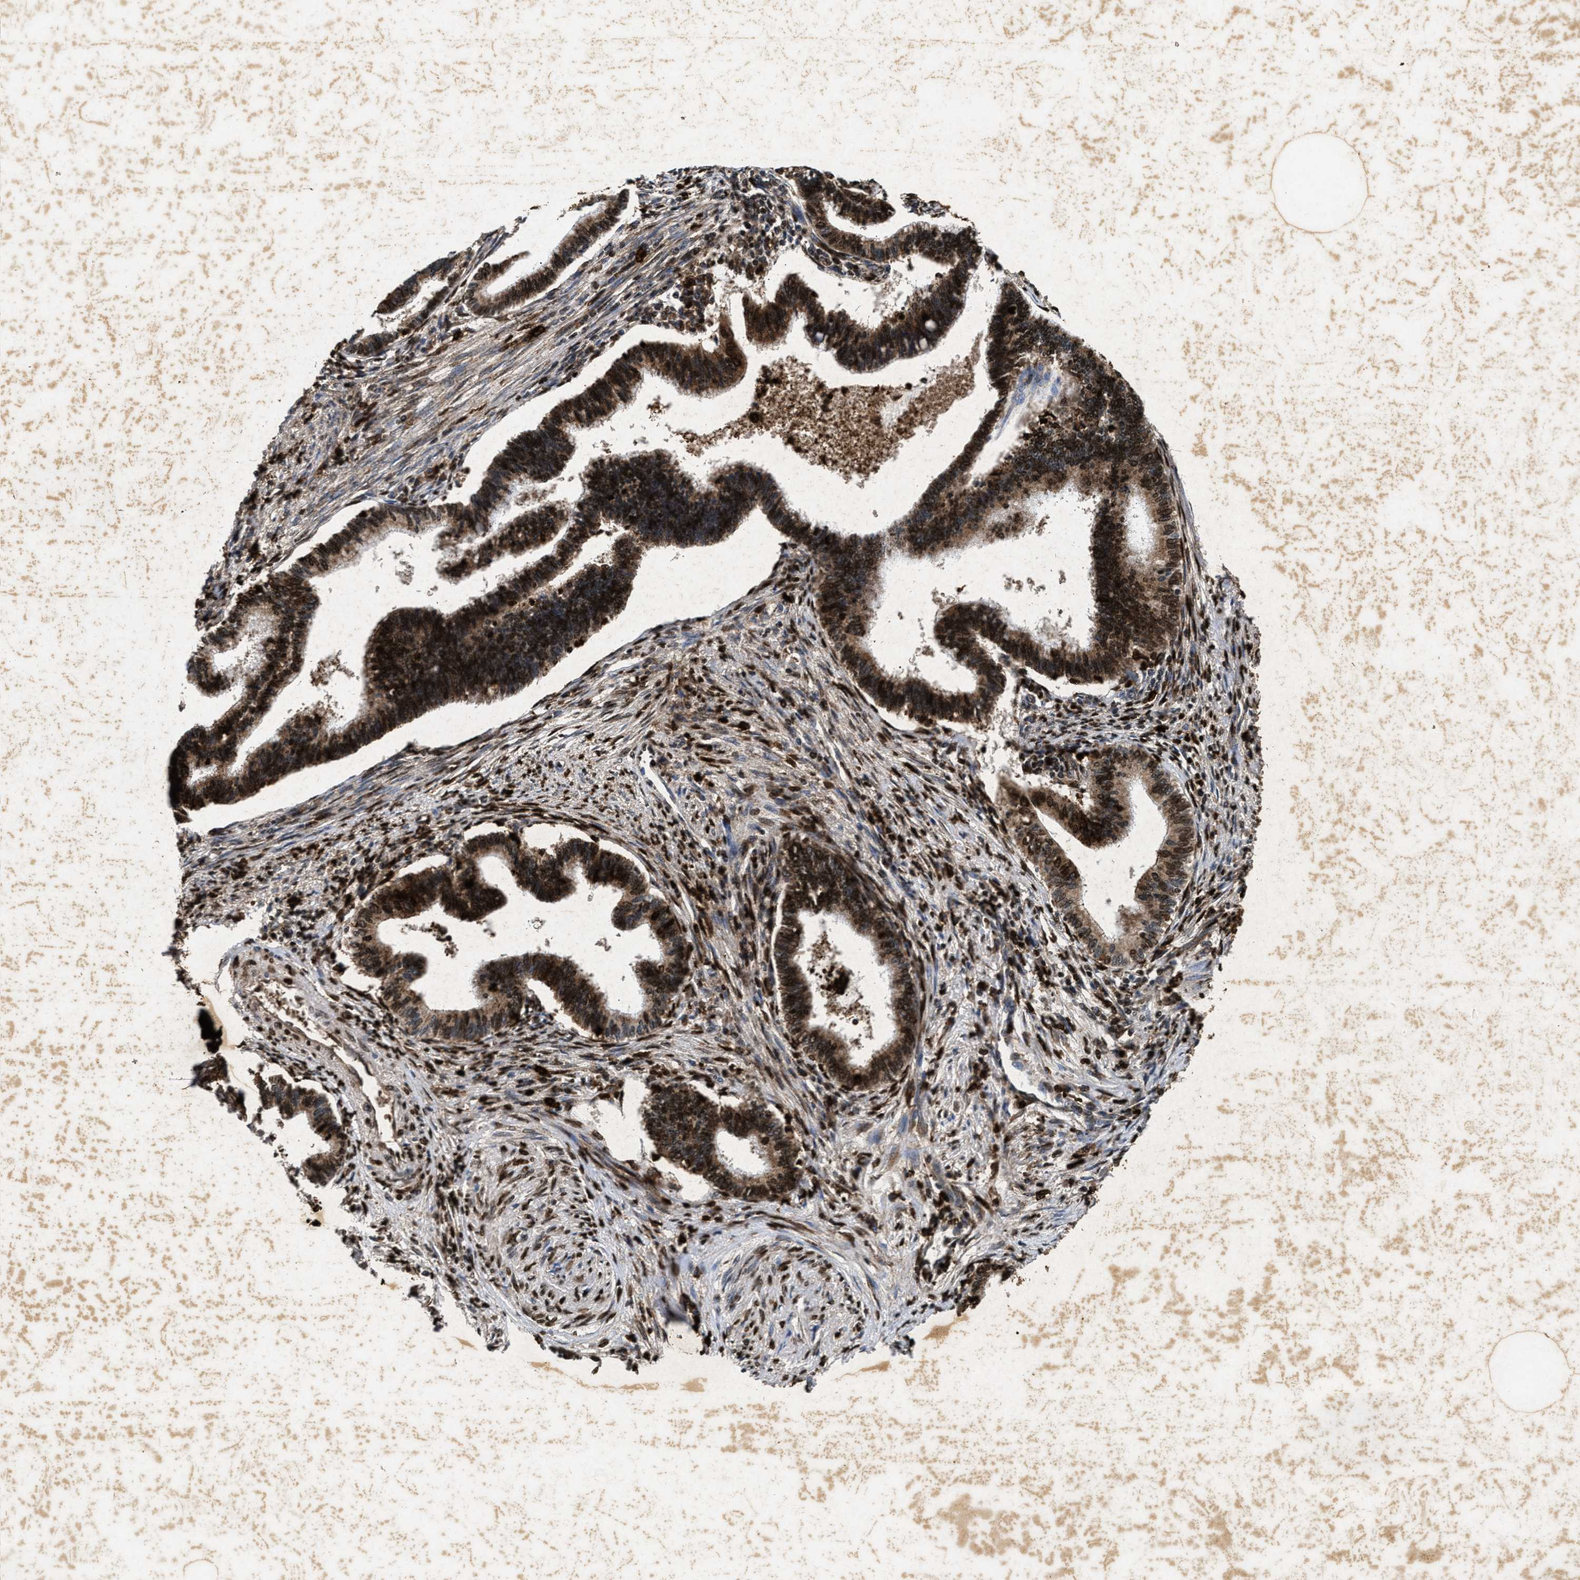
{"staining": {"intensity": "strong", "quantity": ">75%", "location": "cytoplasmic/membranous,nuclear"}, "tissue": "cervical cancer", "cell_type": "Tumor cells", "image_type": "cancer", "snomed": [{"axis": "morphology", "description": "Adenocarcinoma, NOS"}, {"axis": "topography", "description": "Cervix"}], "caption": "An IHC micrograph of tumor tissue is shown. Protein staining in brown labels strong cytoplasmic/membranous and nuclear positivity in cervical adenocarcinoma within tumor cells.", "gene": "ACOX1", "patient": {"sex": "female", "age": 36}}